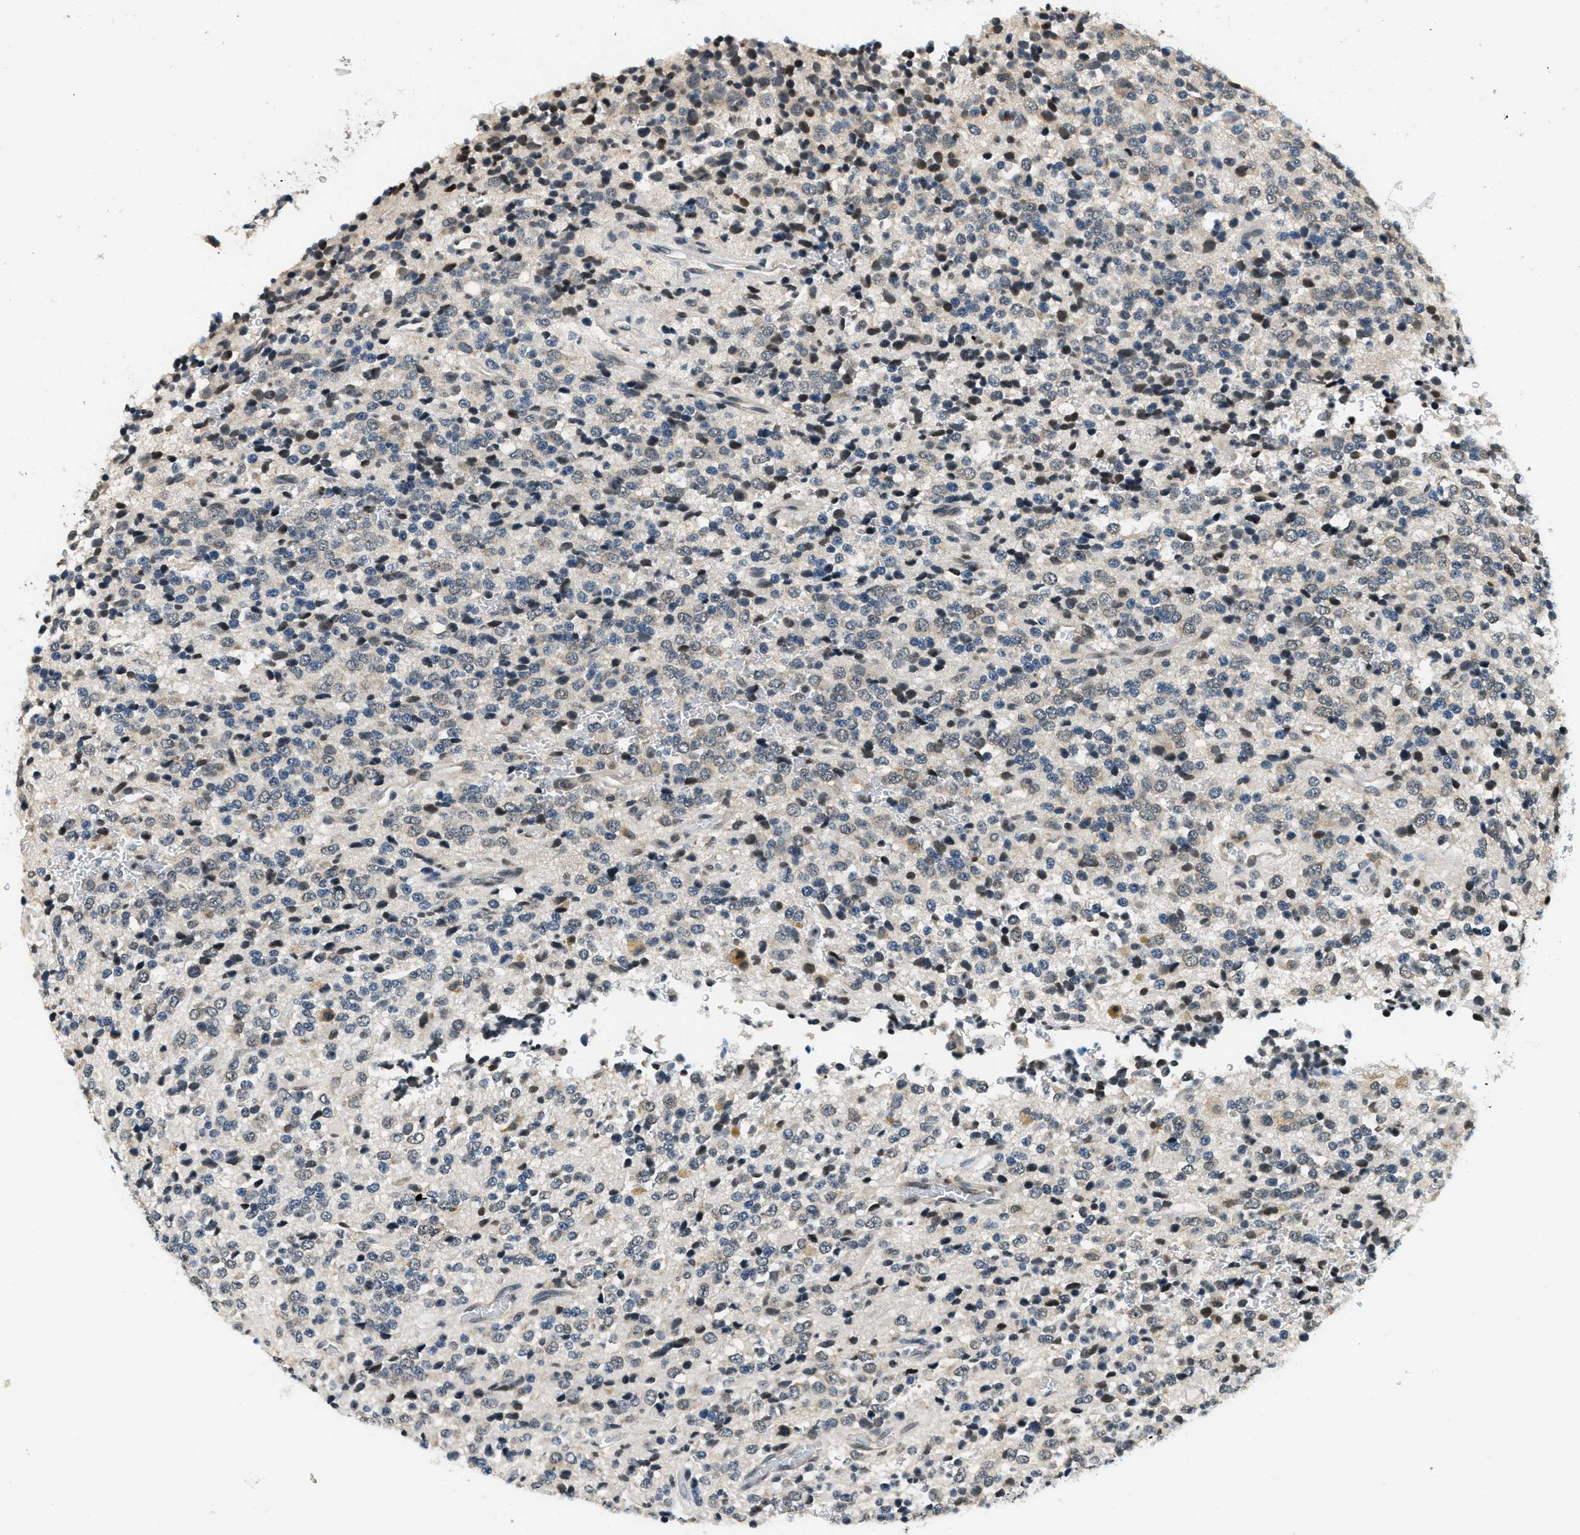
{"staining": {"intensity": "negative", "quantity": "none", "location": "none"}, "tissue": "glioma", "cell_type": "Tumor cells", "image_type": "cancer", "snomed": [{"axis": "morphology", "description": "Glioma, malignant, High grade"}, {"axis": "topography", "description": "pancreas cauda"}], "caption": "An immunohistochemistry (IHC) photomicrograph of glioma is shown. There is no staining in tumor cells of glioma. (DAB (3,3'-diaminobenzidine) immunohistochemistry (IHC) with hematoxylin counter stain).", "gene": "RAB11FIP1", "patient": {"sex": "male", "age": 60}}